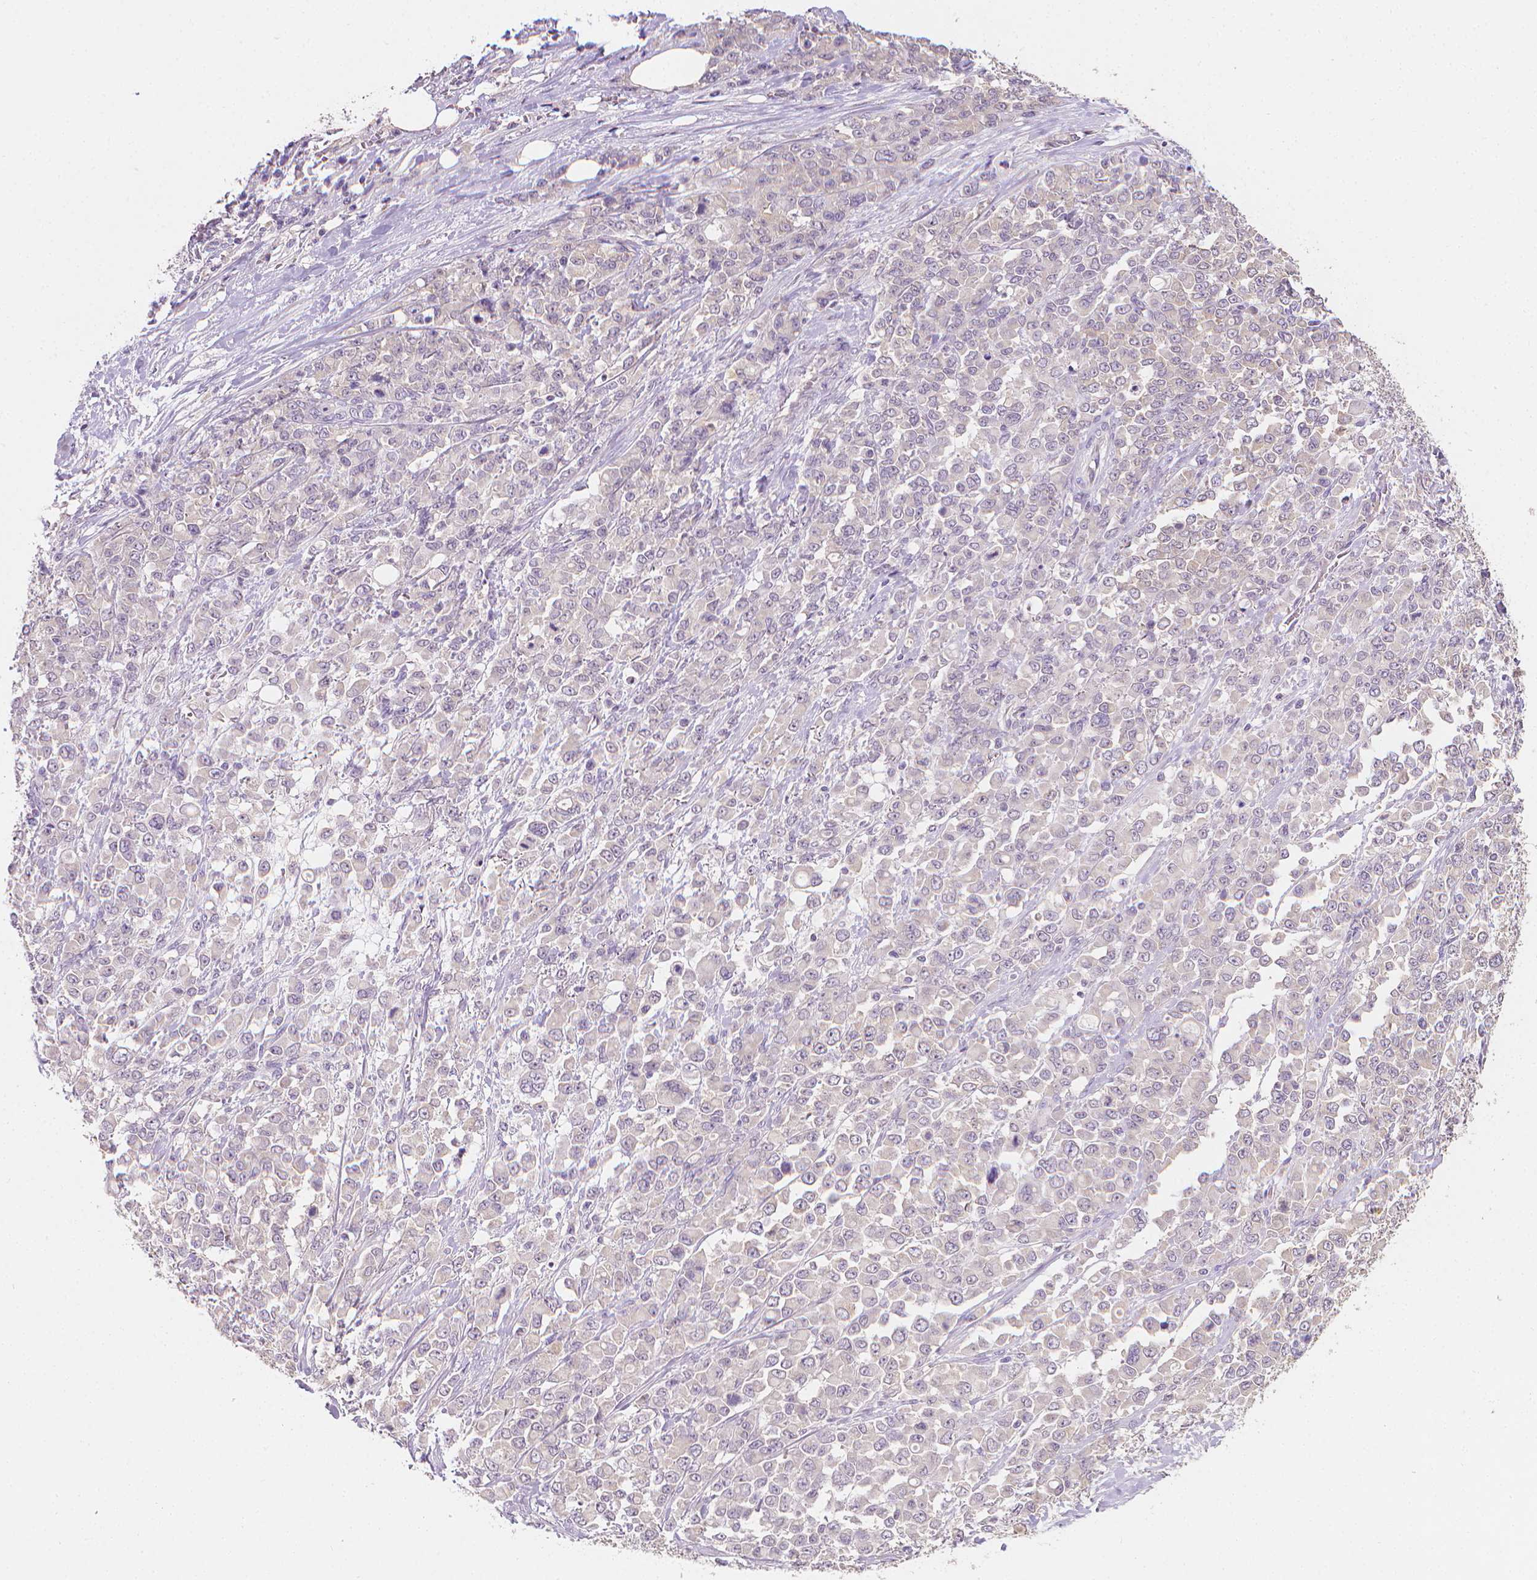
{"staining": {"intensity": "negative", "quantity": "none", "location": "none"}, "tissue": "stomach cancer", "cell_type": "Tumor cells", "image_type": "cancer", "snomed": [{"axis": "morphology", "description": "Adenocarcinoma, NOS"}, {"axis": "topography", "description": "Stomach"}], "caption": "A high-resolution histopathology image shows immunohistochemistry (IHC) staining of stomach cancer (adenocarcinoma), which exhibits no significant expression in tumor cells.", "gene": "FASN", "patient": {"sex": "female", "age": 76}}